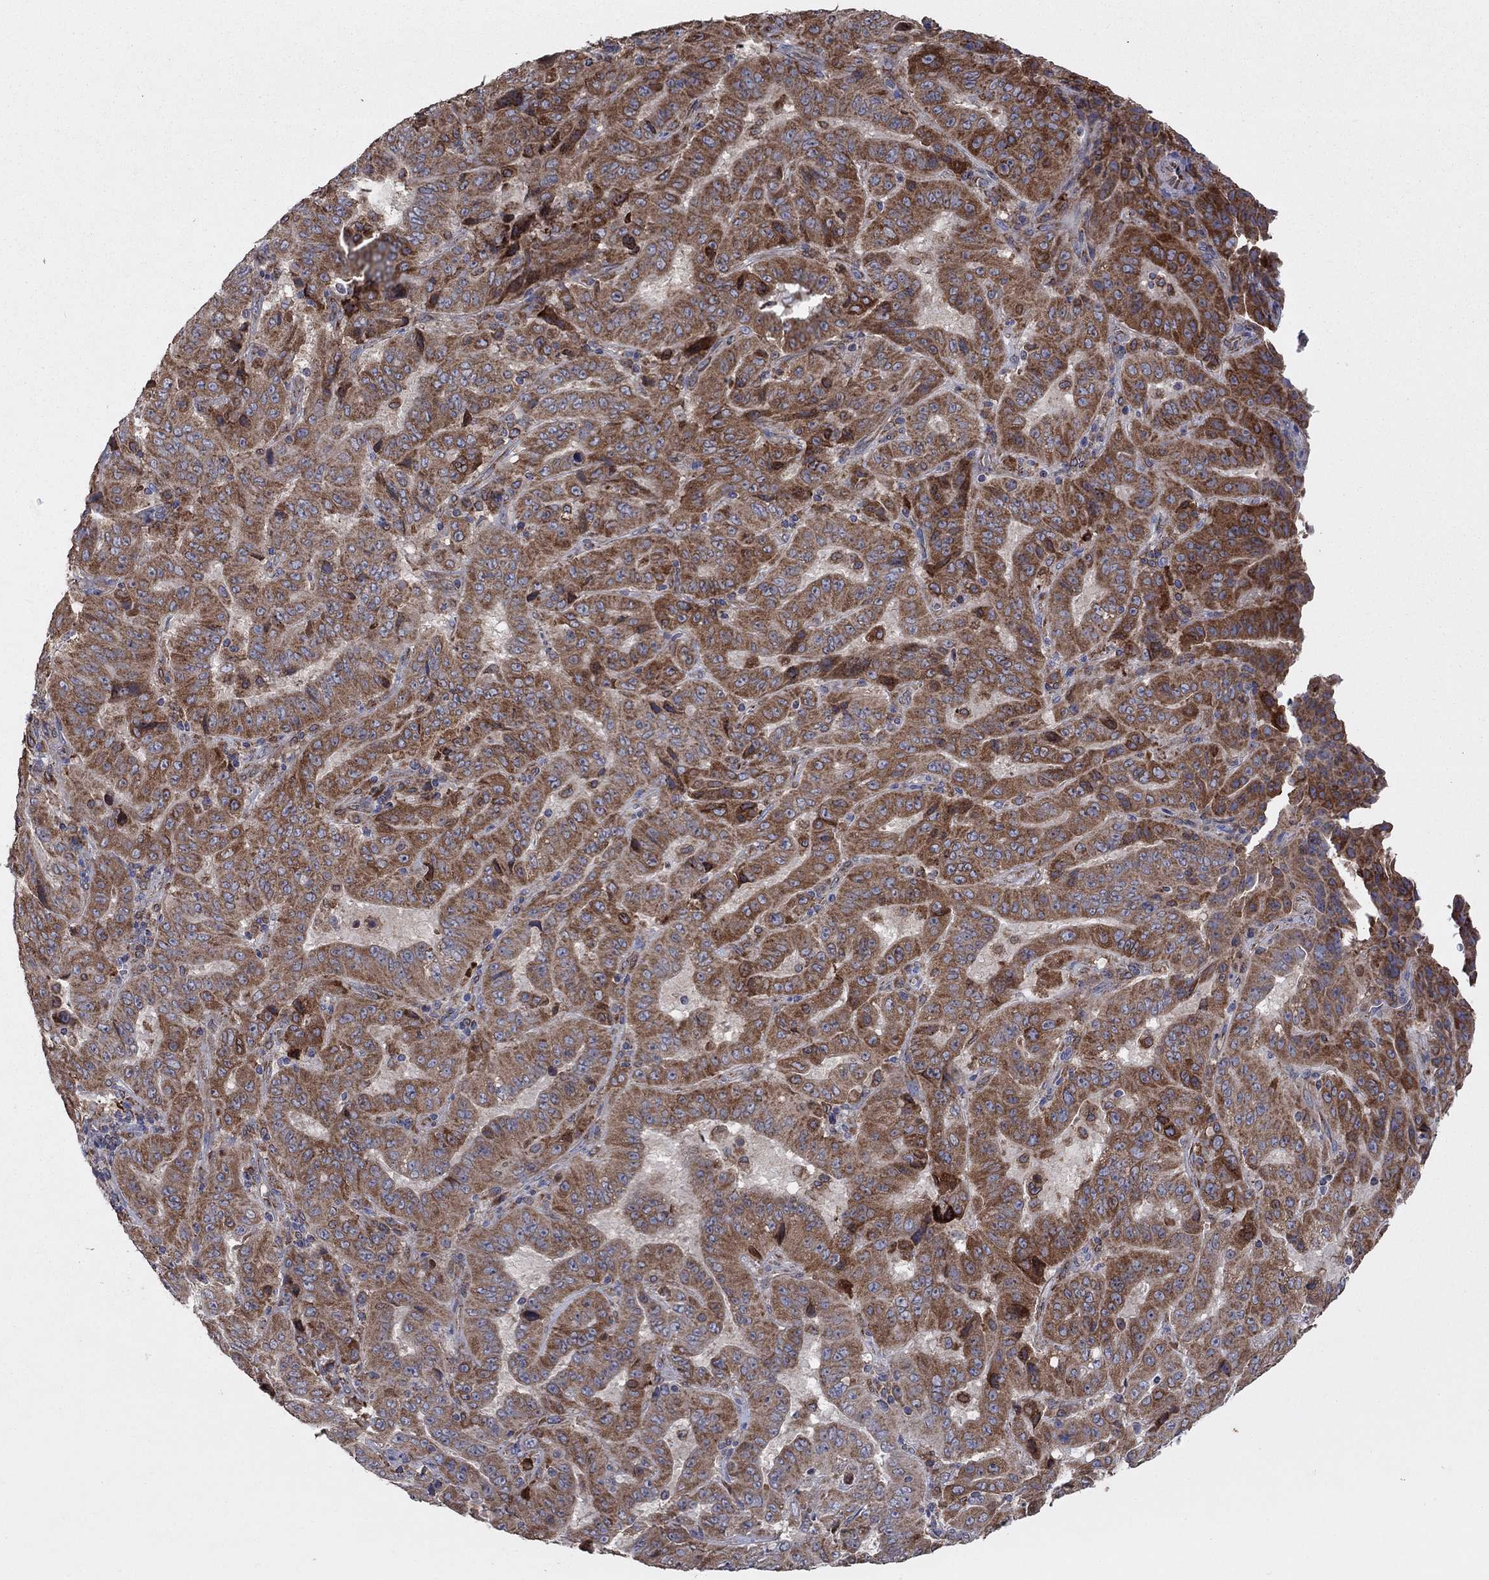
{"staining": {"intensity": "strong", "quantity": ">75%", "location": "cytoplasmic/membranous"}, "tissue": "pancreatic cancer", "cell_type": "Tumor cells", "image_type": "cancer", "snomed": [{"axis": "morphology", "description": "Adenocarcinoma, NOS"}, {"axis": "topography", "description": "Pancreas"}], "caption": "Immunohistochemistry histopathology image of adenocarcinoma (pancreatic) stained for a protein (brown), which shows high levels of strong cytoplasmic/membranous staining in about >75% of tumor cells.", "gene": "NCEH1", "patient": {"sex": "male", "age": 63}}